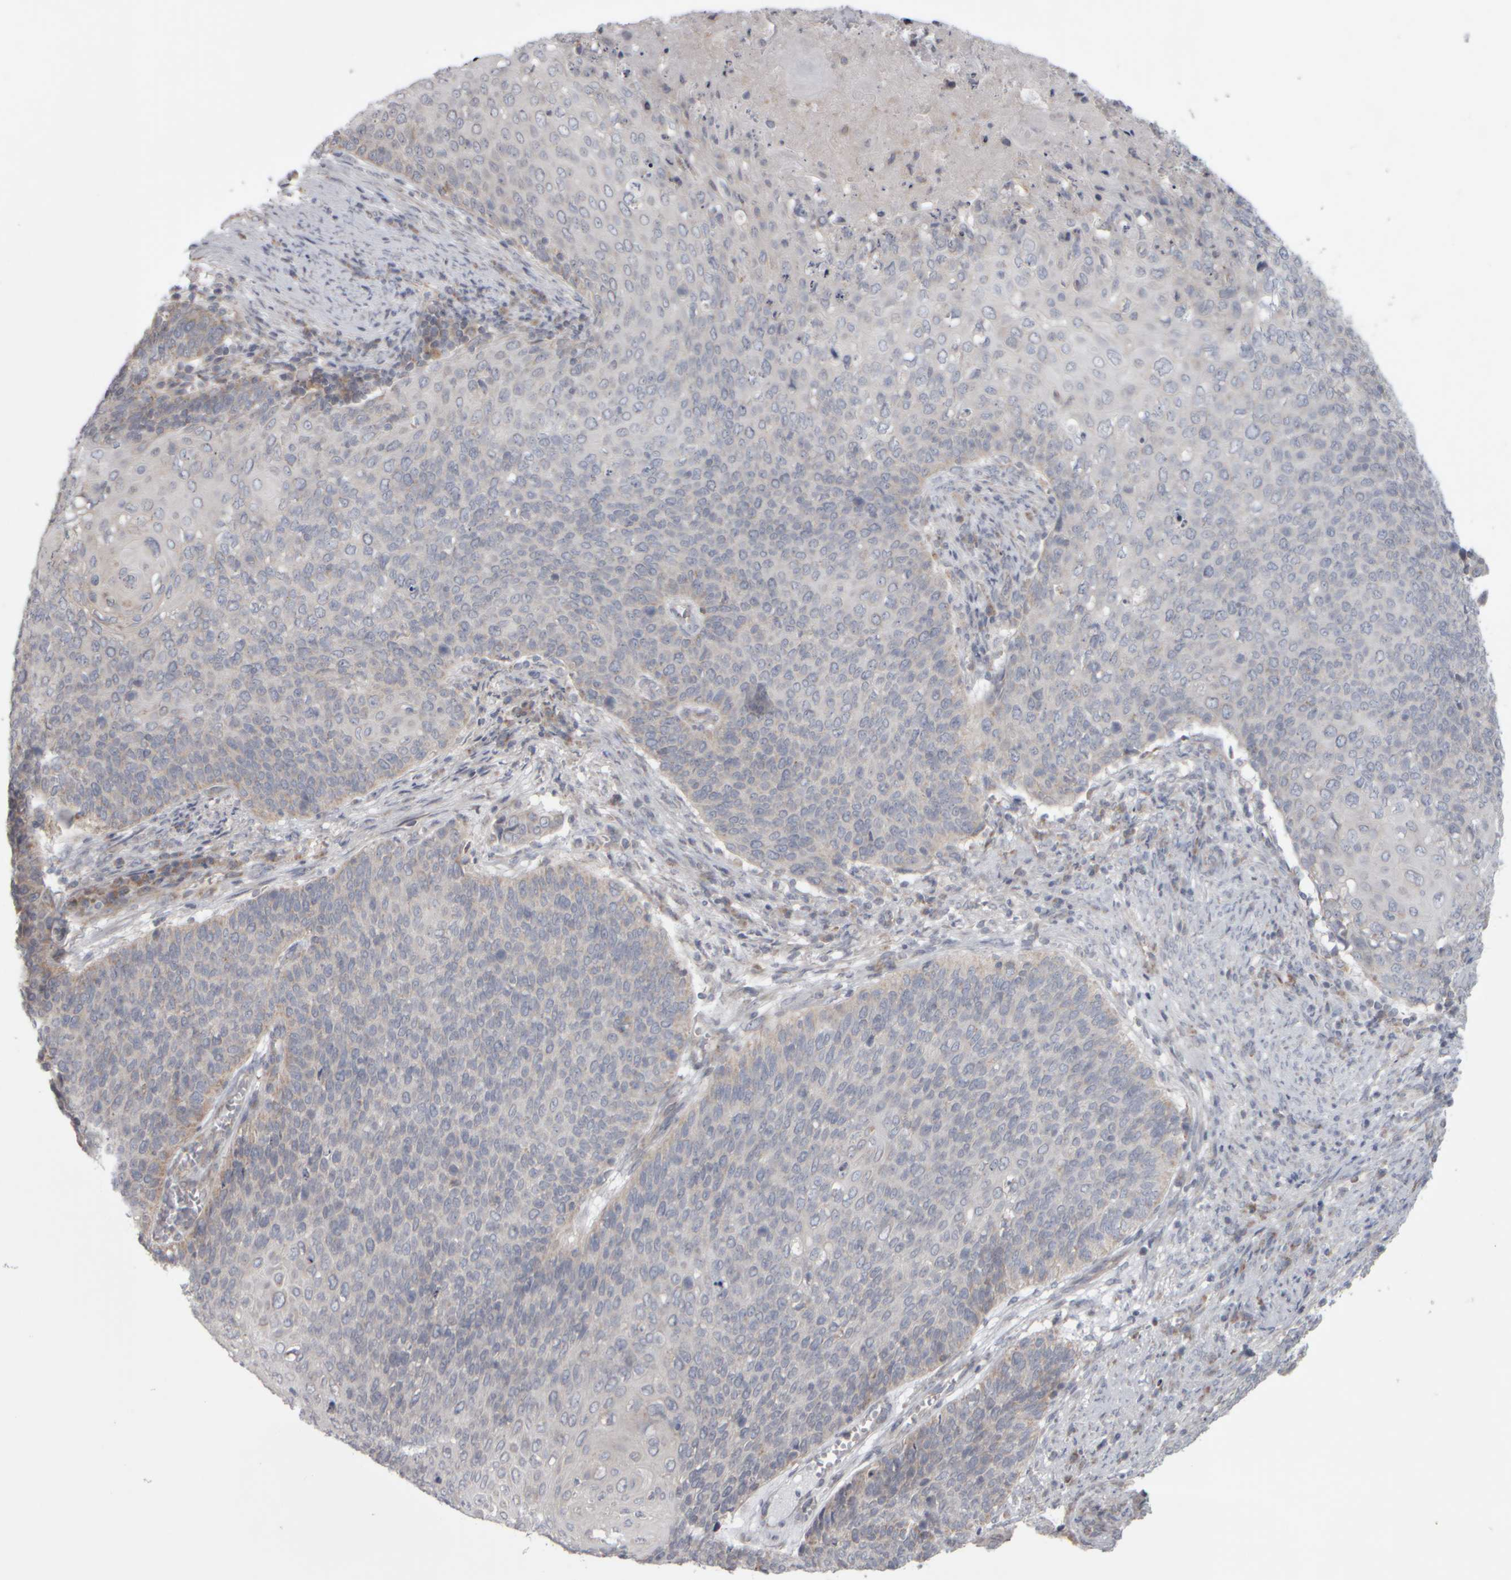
{"staining": {"intensity": "negative", "quantity": "none", "location": "none"}, "tissue": "cervical cancer", "cell_type": "Tumor cells", "image_type": "cancer", "snomed": [{"axis": "morphology", "description": "Squamous cell carcinoma, NOS"}, {"axis": "topography", "description": "Cervix"}], "caption": "Cervical squamous cell carcinoma stained for a protein using immunohistochemistry exhibits no positivity tumor cells.", "gene": "SCO1", "patient": {"sex": "female", "age": 39}}